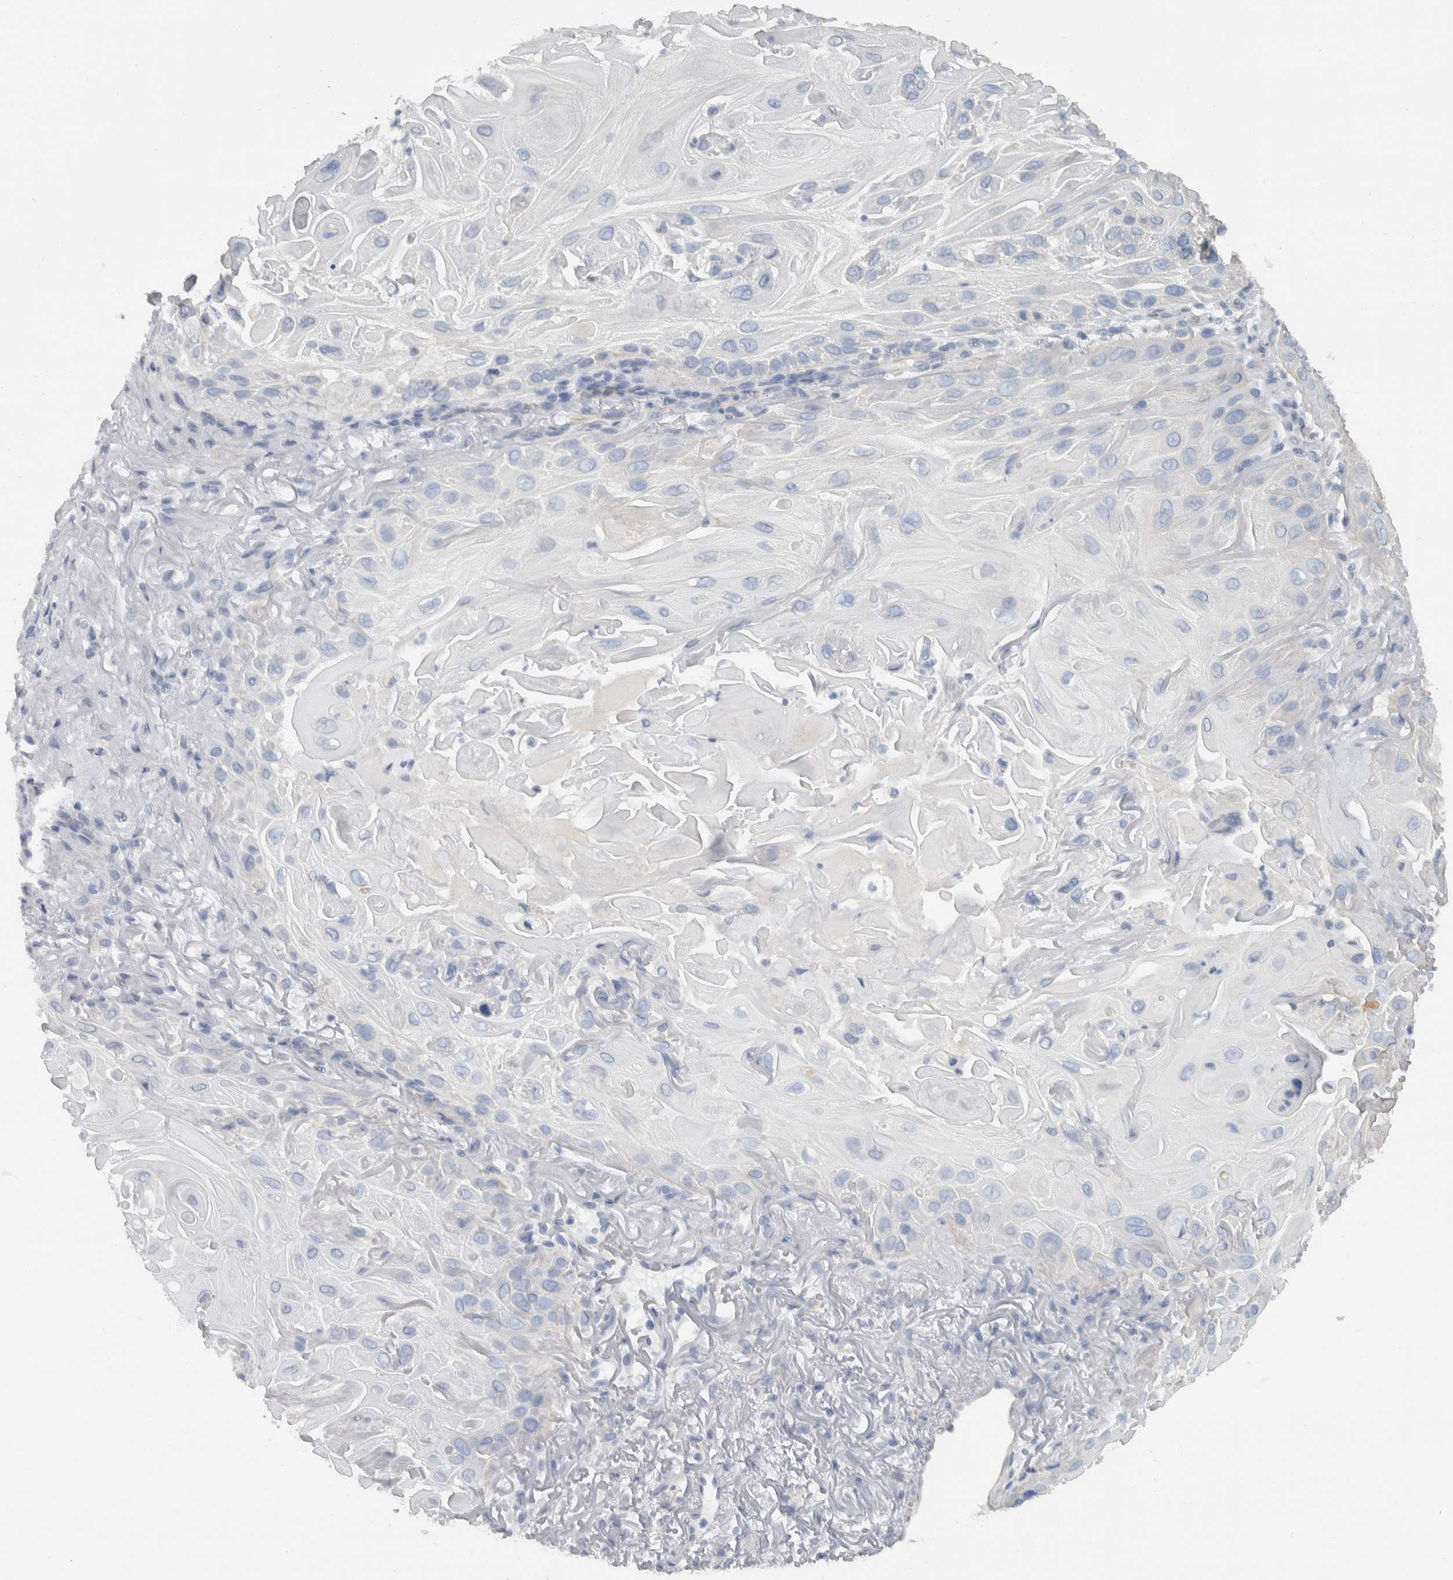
{"staining": {"intensity": "negative", "quantity": "none", "location": "none"}, "tissue": "skin cancer", "cell_type": "Tumor cells", "image_type": "cancer", "snomed": [{"axis": "morphology", "description": "Squamous cell carcinoma, NOS"}, {"axis": "topography", "description": "Skin"}], "caption": "Protein analysis of skin cancer displays no significant expression in tumor cells. Brightfield microscopy of IHC stained with DAB (brown) and hematoxylin (blue), captured at high magnification.", "gene": "NEFM", "patient": {"sex": "female", "age": 77}}